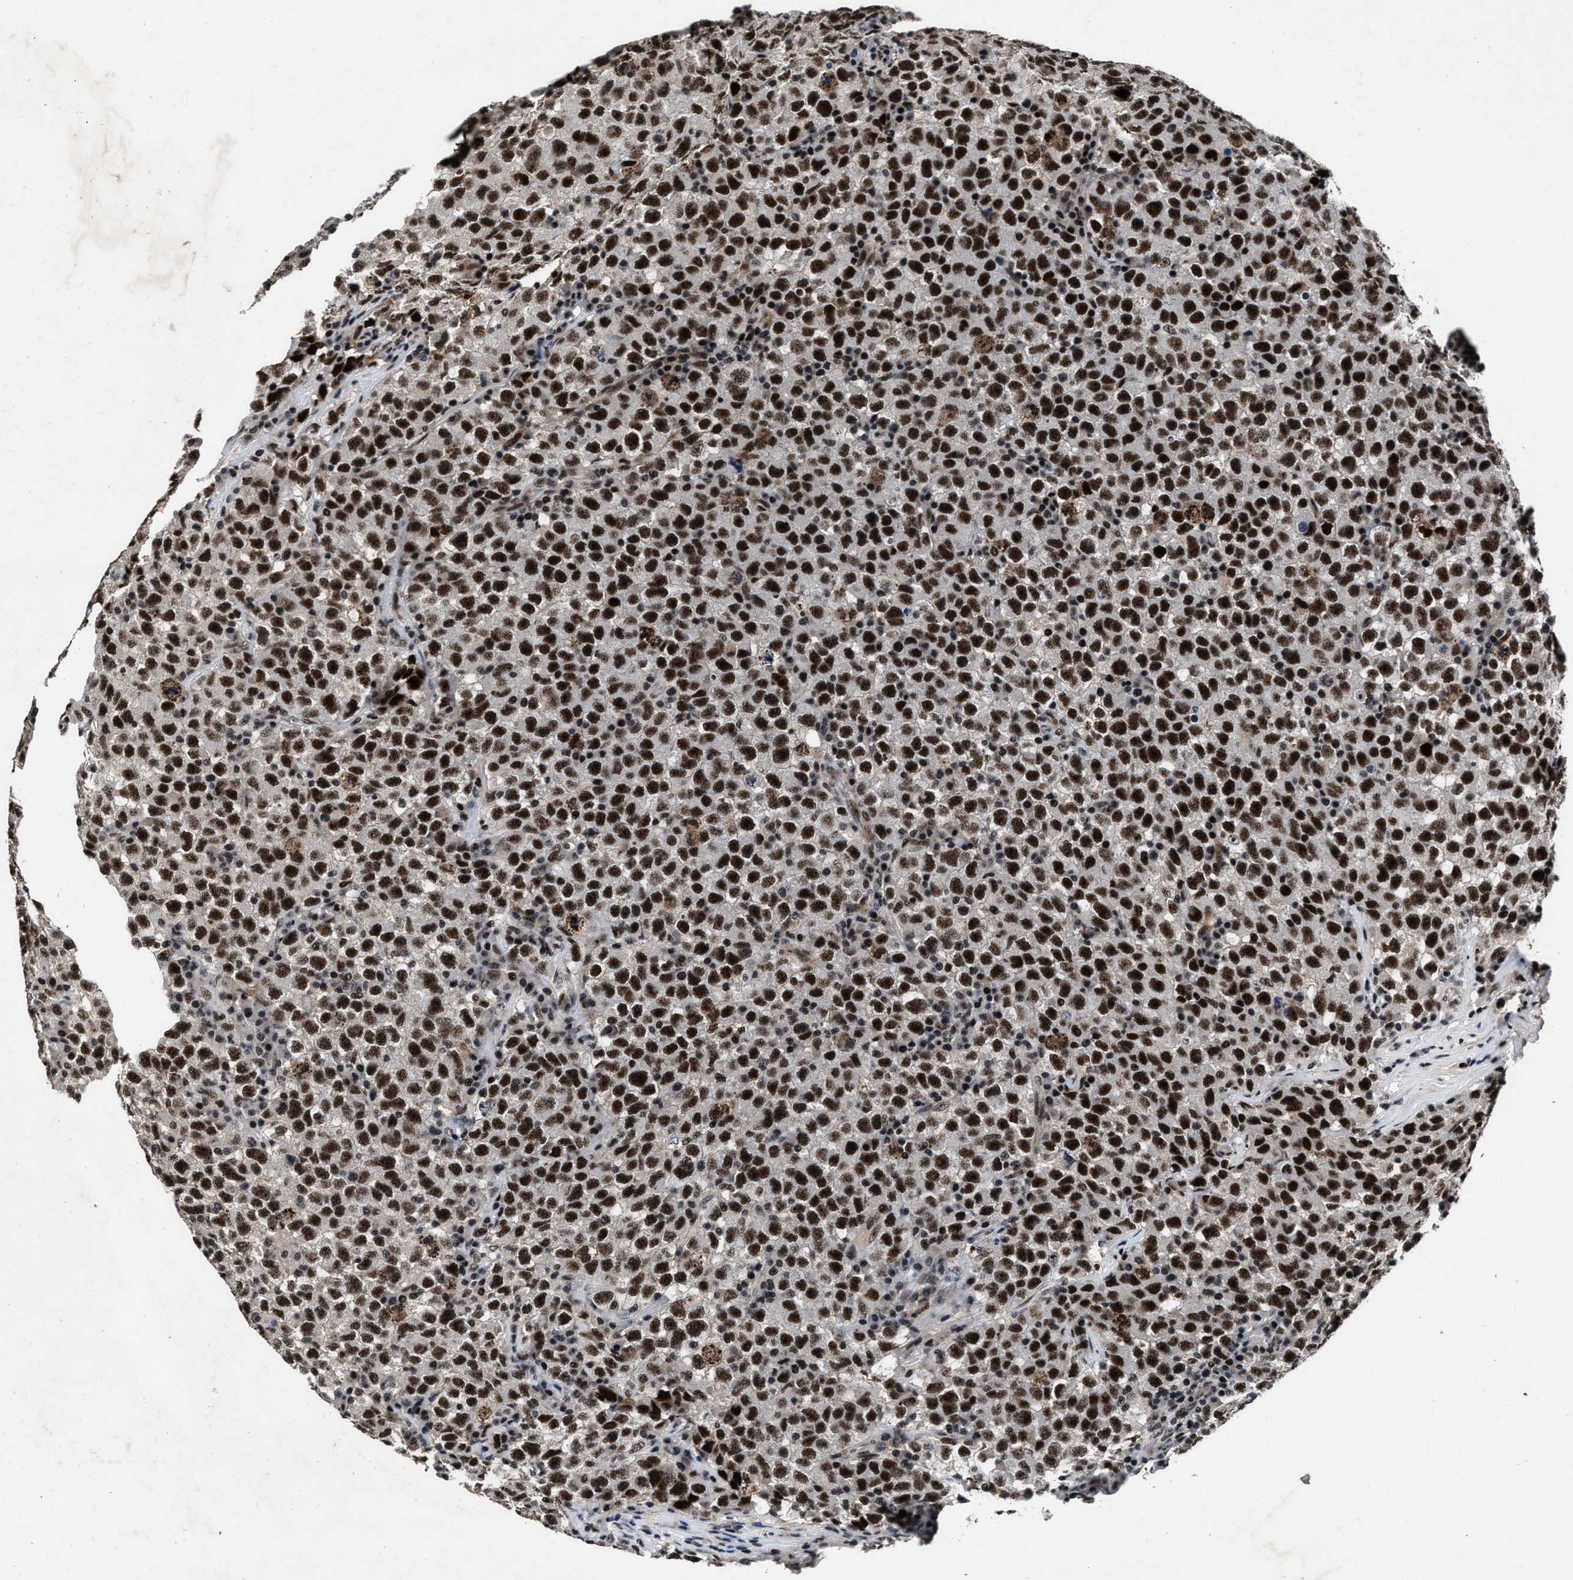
{"staining": {"intensity": "strong", "quantity": ">75%", "location": "nuclear"}, "tissue": "testis cancer", "cell_type": "Tumor cells", "image_type": "cancer", "snomed": [{"axis": "morphology", "description": "Seminoma, NOS"}, {"axis": "topography", "description": "Testis"}], "caption": "Human seminoma (testis) stained with a protein marker exhibits strong staining in tumor cells.", "gene": "ZNF233", "patient": {"sex": "male", "age": 22}}